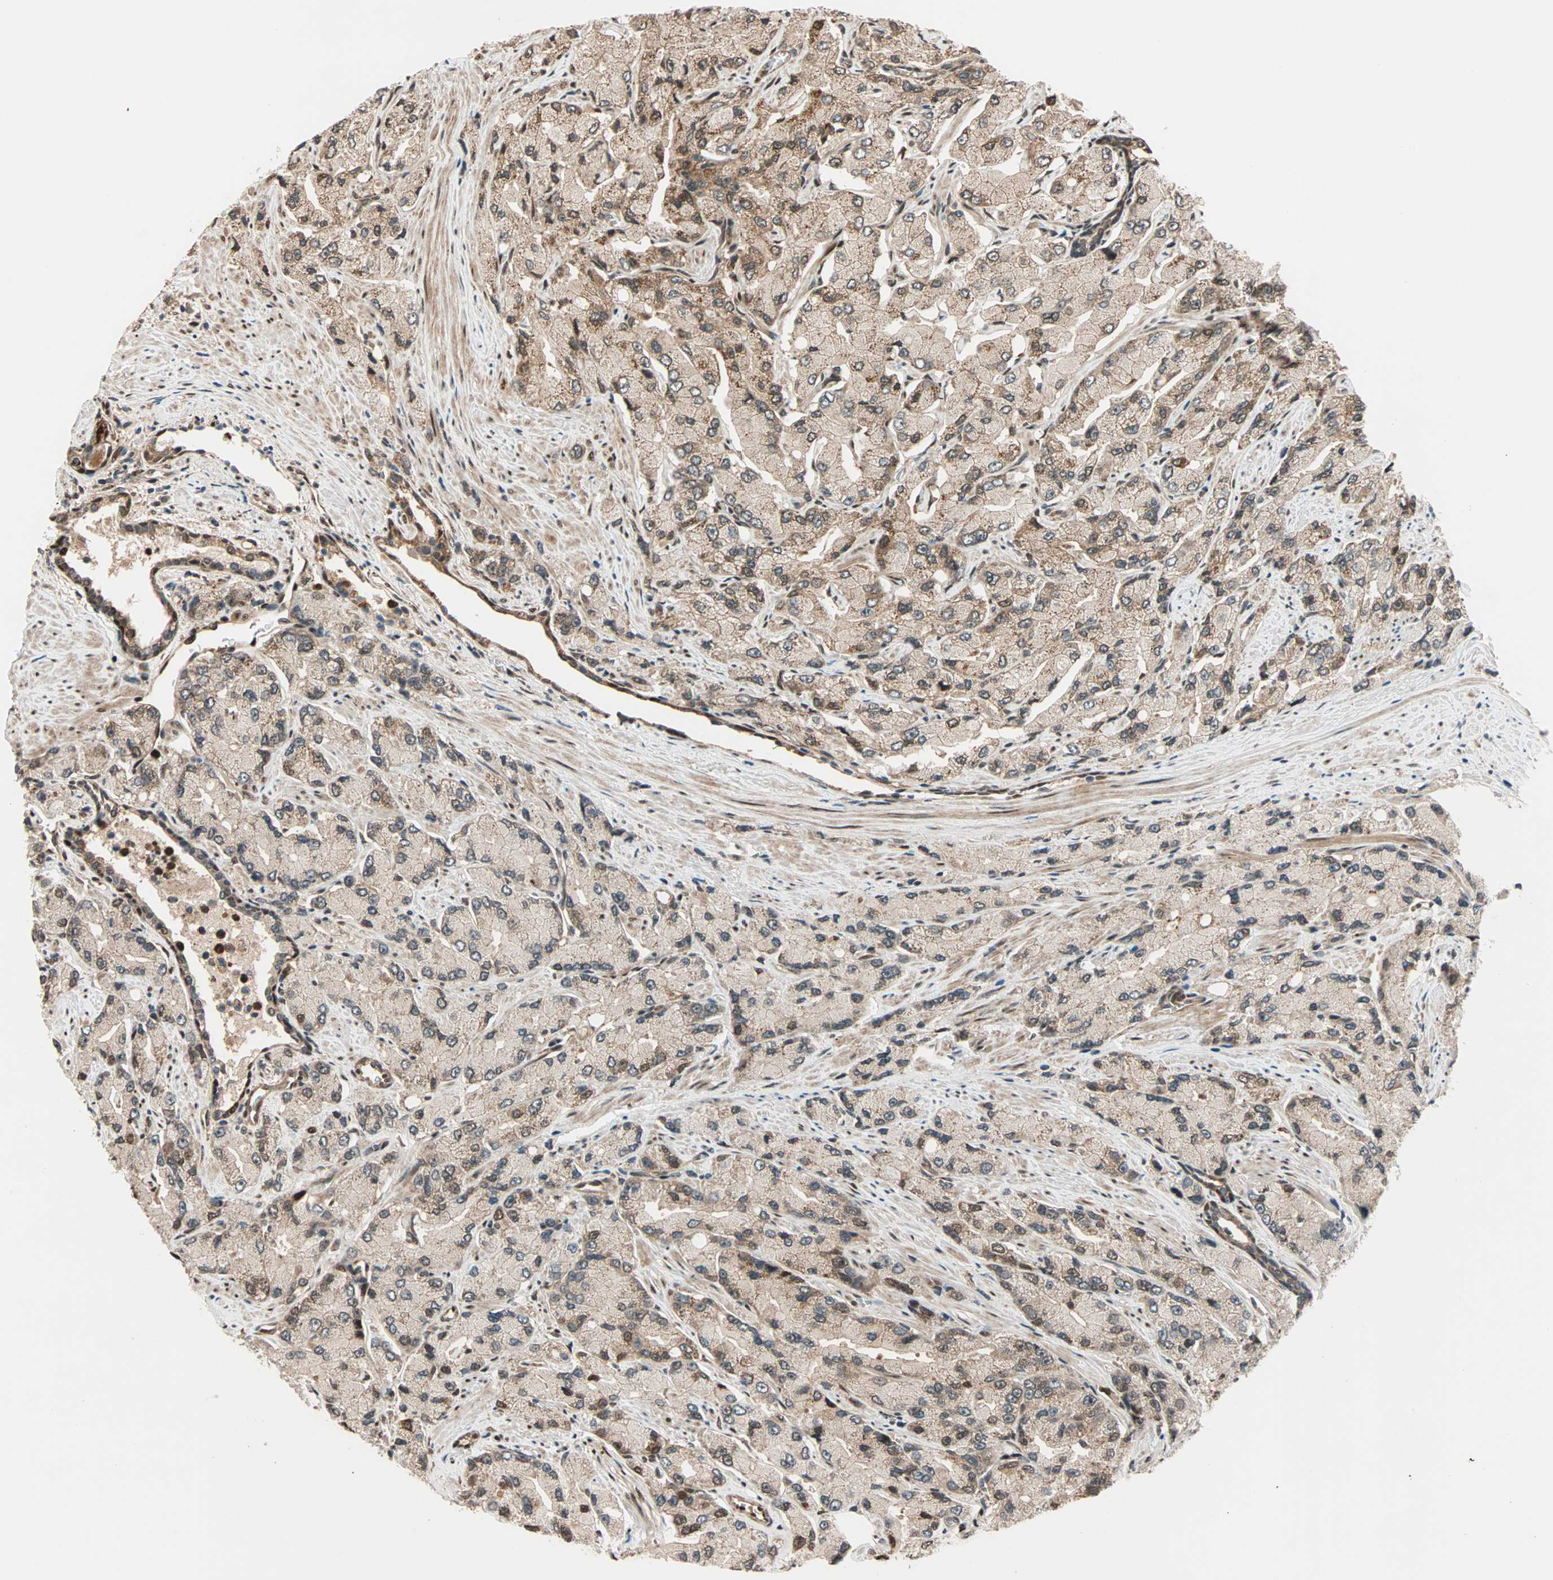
{"staining": {"intensity": "moderate", "quantity": ">75%", "location": "cytoplasmic/membranous"}, "tissue": "prostate cancer", "cell_type": "Tumor cells", "image_type": "cancer", "snomed": [{"axis": "morphology", "description": "Adenocarcinoma, High grade"}, {"axis": "topography", "description": "Prostate"}], "caption": "High-magnification brightfield microscopy of prostate high-grade adenocarcinoma stained with DAB (brown) and counterstained with hematoxylin (blue). tumor cells exhibit moderate cytoplasmic/membranous positivity is appreciated in about>75% of cells.", "gene": "HECW1", "patient": {"sex": "male", "age": 58}}